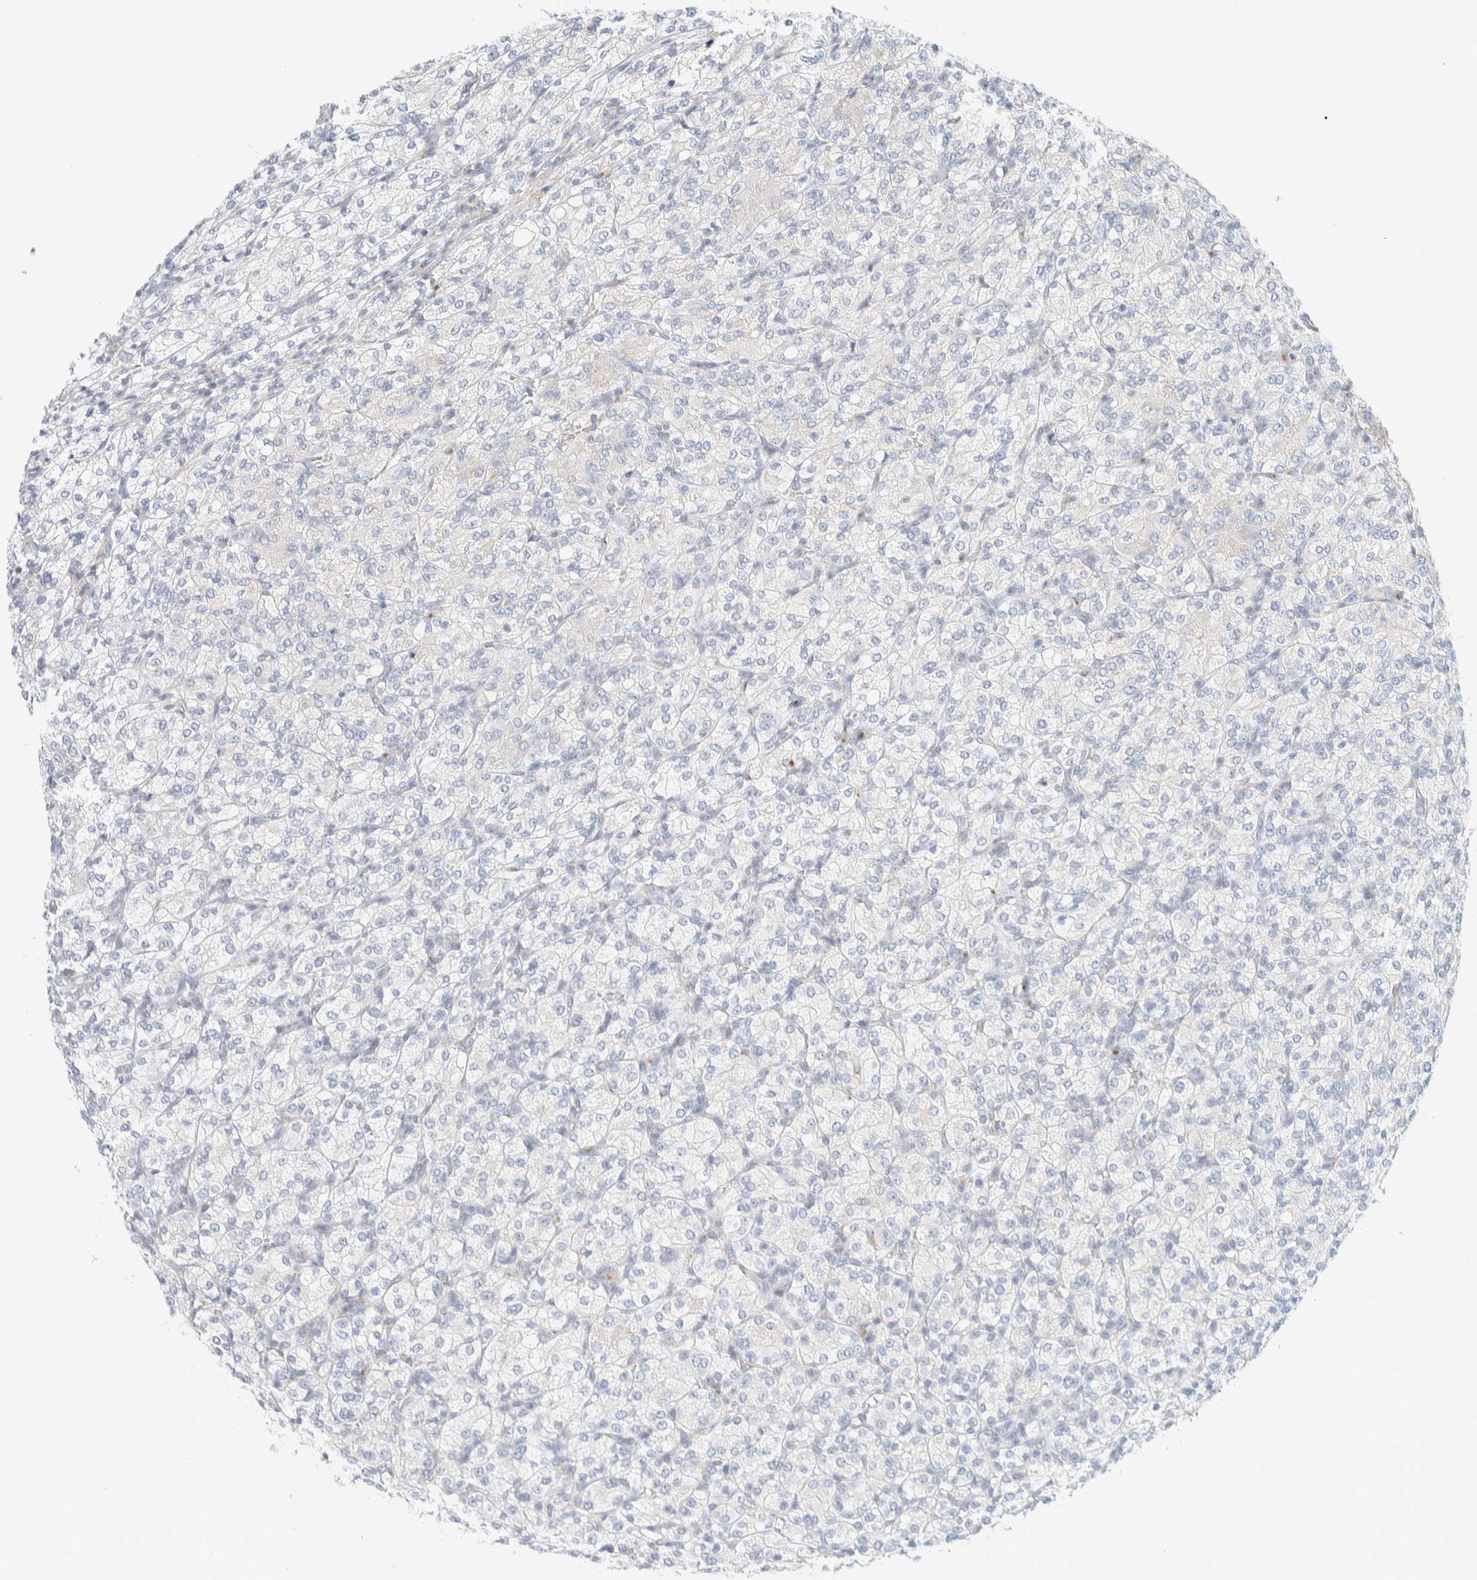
{"staining": {"intensity": "negative", "quantity": "none", "location": "none"}, "tissue": "renal cancer", "cell_type": "Tumor cells", "image_type": "cancer", "snomed": [{"axis": "morphology", "description": "Adenocarcinoma, NOS"}, {"axis": "topography", "description": "Kidney"}], "caption": "This is an IHC image of renal cancer. There is no positivity in tumor cells.", "gene": "SPNS3", "patient": {"sex": "male", "age": 77}}